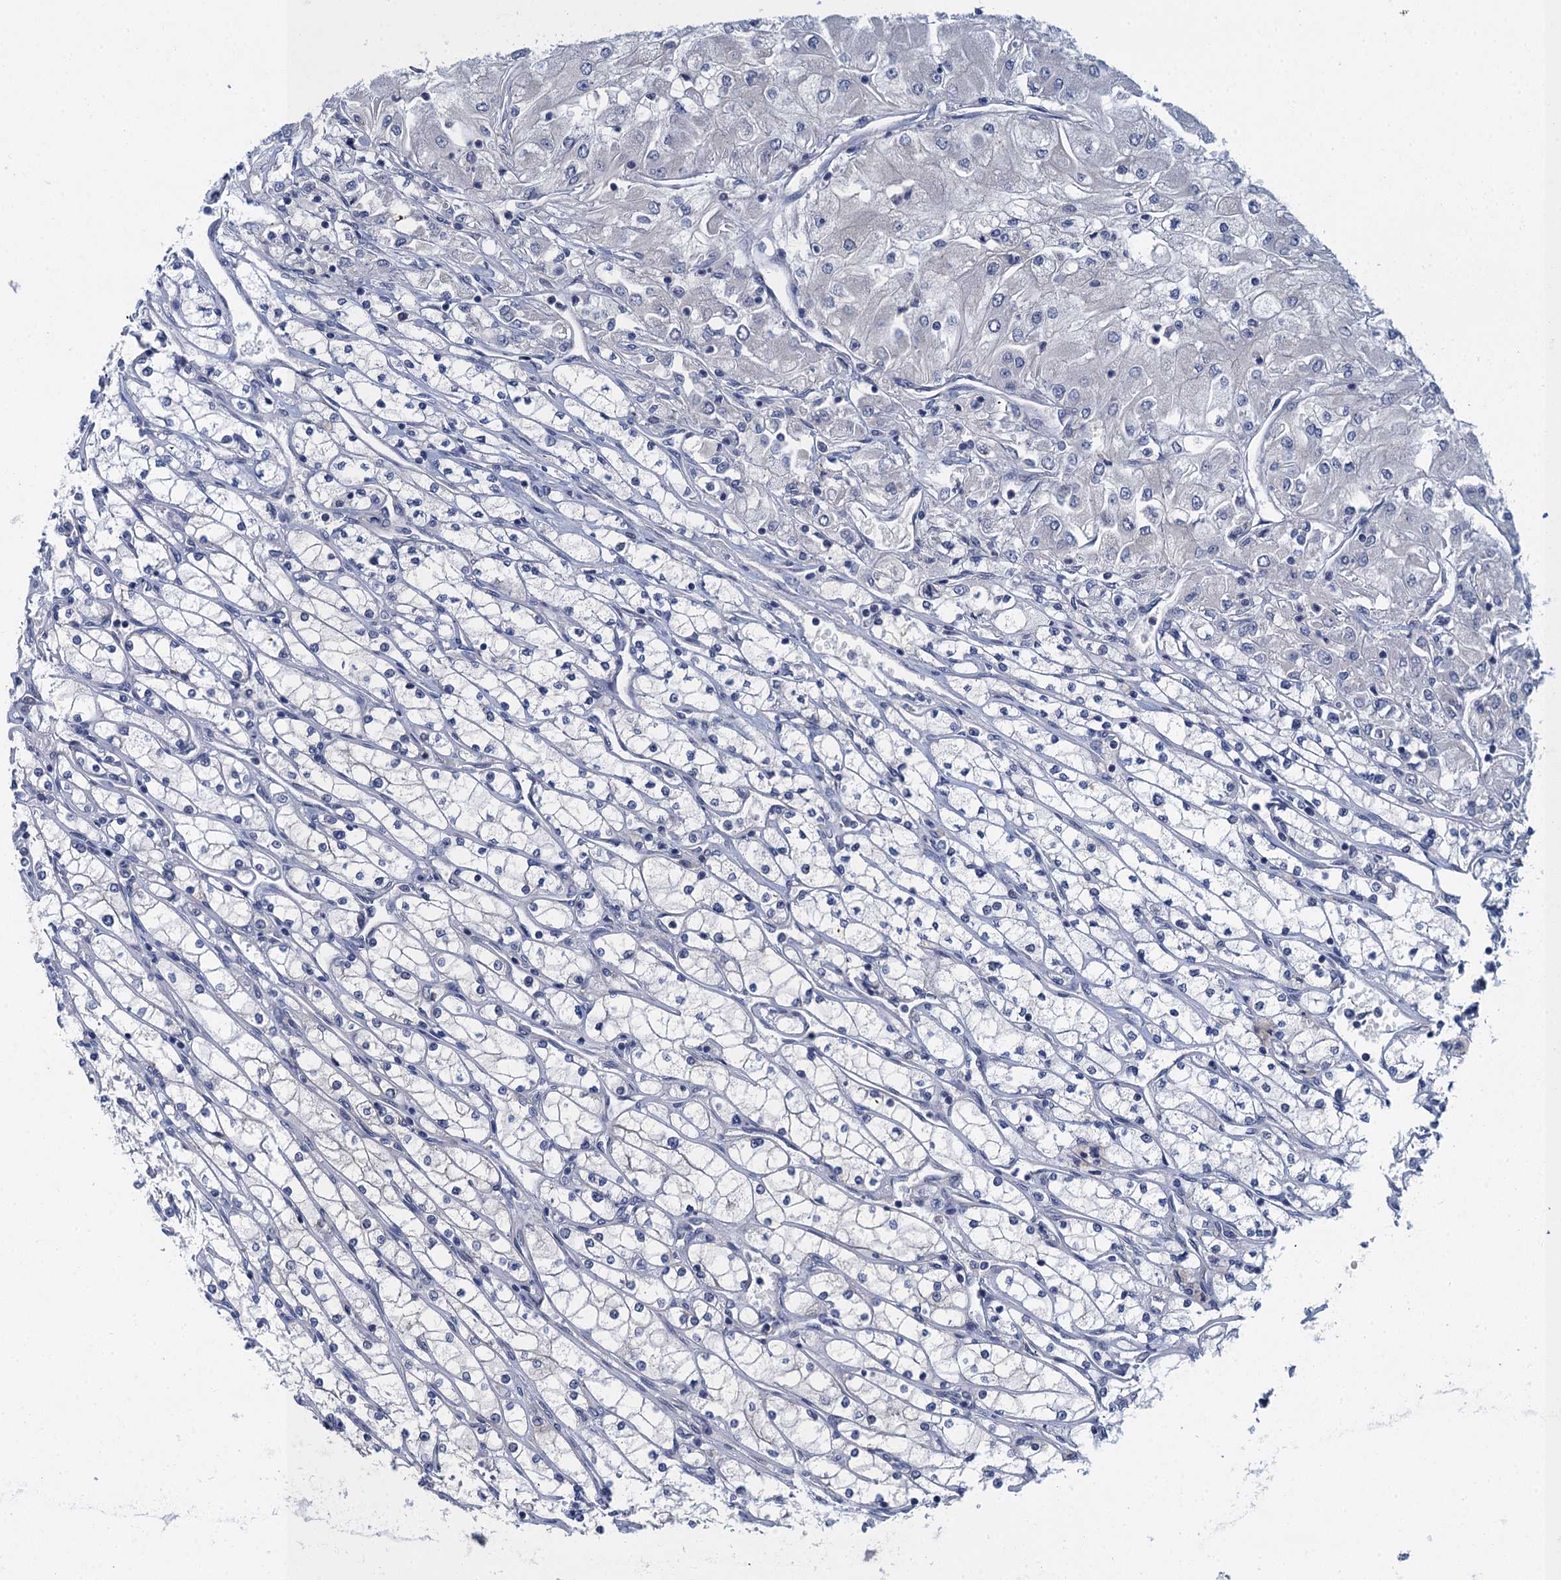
{"staining": {"intensity": "negative", "quantity": "none", "location": "none"}, "tissue": "renal cancer", "cell_type": "Tumor cells", "image_type": "cancer", "snomed": [{"axis": "morphology", "description": "Adenocarcinoma, NOS"}, {"axis": "topography", "description": "Kidney"}], "caption": "Photomicrograph shows no protein staining in tumor cells of adenocarcinoma (renal) tissue.", "gene": "MRFAP1", "patient": {"sex": "male", "age": 80}}